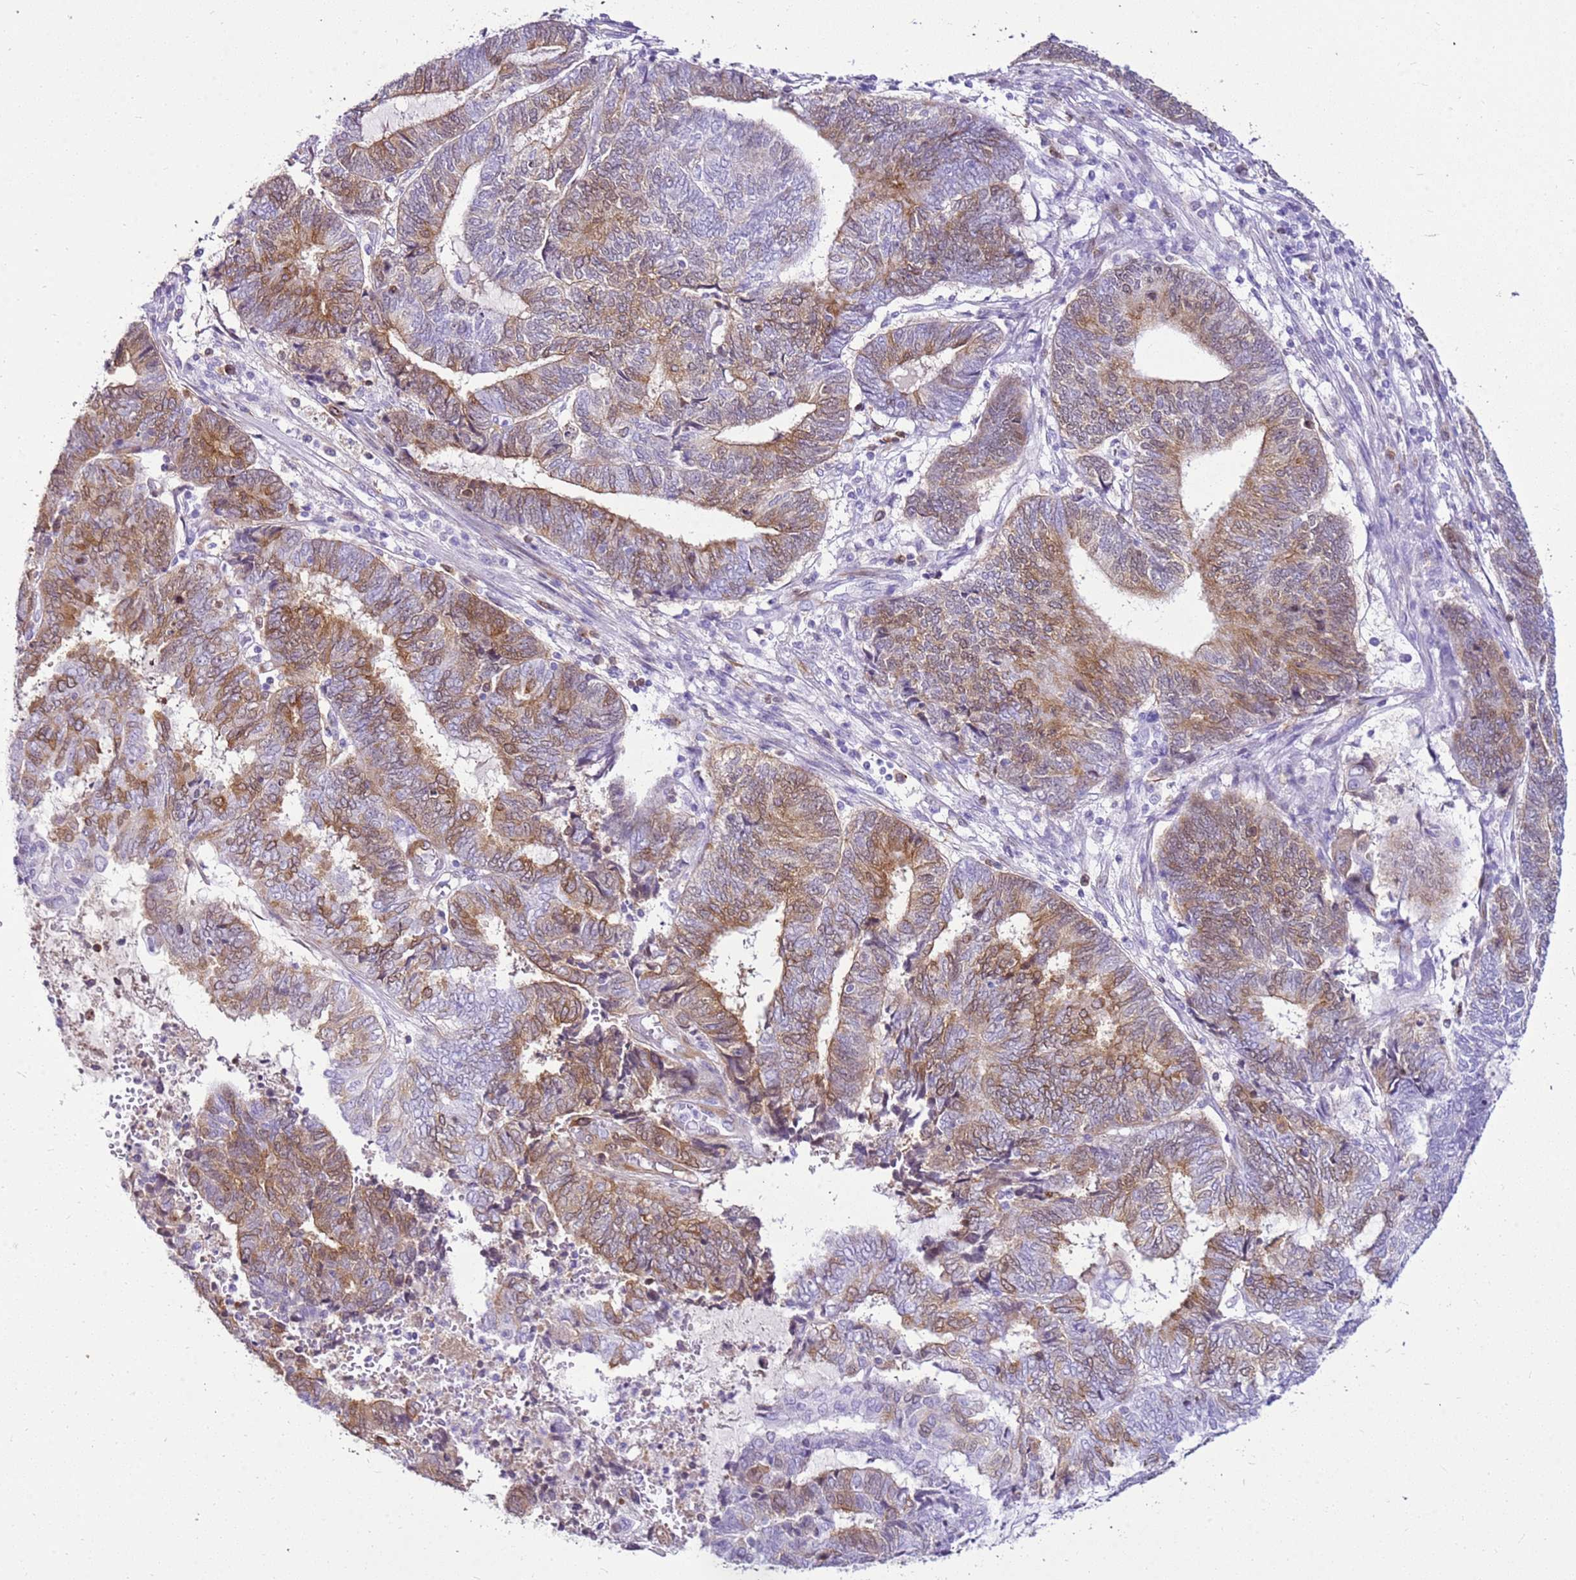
{"staining": {"intensity": "moderate", "quantity": "25%-75%", "location": "cytoplasmic/membranous"}, "tissue": "endometrial cancer", "cell_type": "Tumor cells", "image_type": "cancer", "snomed": [{"axis": "morphology", "description": "Adenocarcinoma, NOS"}, {"axis": "topography", "description": "Uterus"}, {"axis": "topography", "description": "Endometrium"}], "caption": "Endometrial cancer was stained to show a protein in brown. There is medium levels of moderate cytoplasmic/membranous staining in approximately 25%-75% of tumor cells. (DAB IHC, brown staining for protein, blue staining for nuclei).", "gene": "SPC25", "patient": {"sex": "female", "age": 70}}